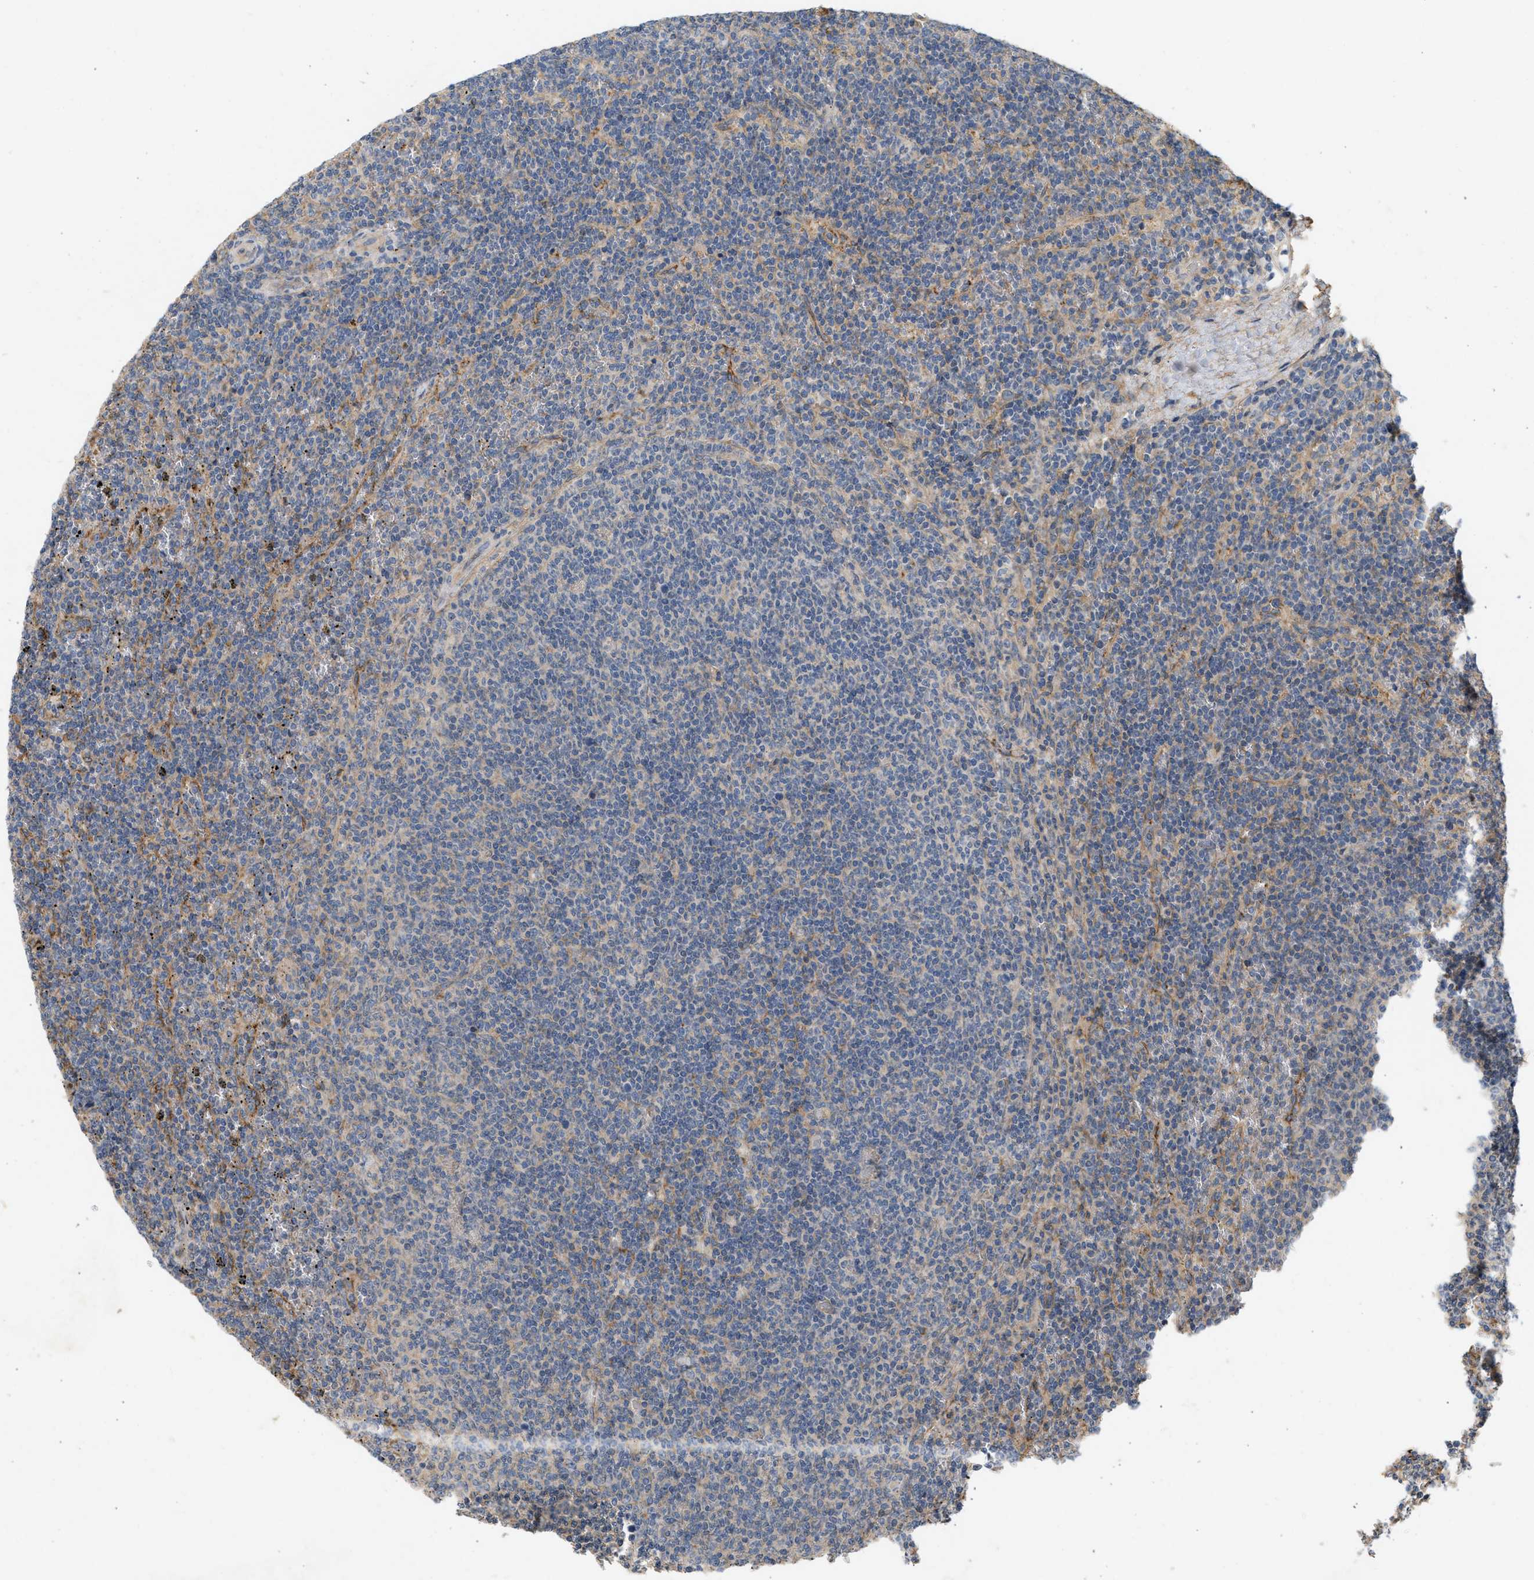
{"staining": {"intensity": "weak", "quantity": "<25%", "location": "cytoplasmic/membranous"}, "tissue": "lymphoma", "cell_type": "Tumor cells", "image_type": "cancer", "snomed": [{"axis": "morphology", "description": "Malignant lymphoma, non-Hodgkin's type, Low grade"}, {"axis": "topography", "description": "Spleen"}], "caption": "The photomicrograph demonstrates no staining of tumor cells in low-grade malignant lymphoma, non-Hodgkin's type.", "gene": "F8", "patient": {"sex": "female", "age": 50}}